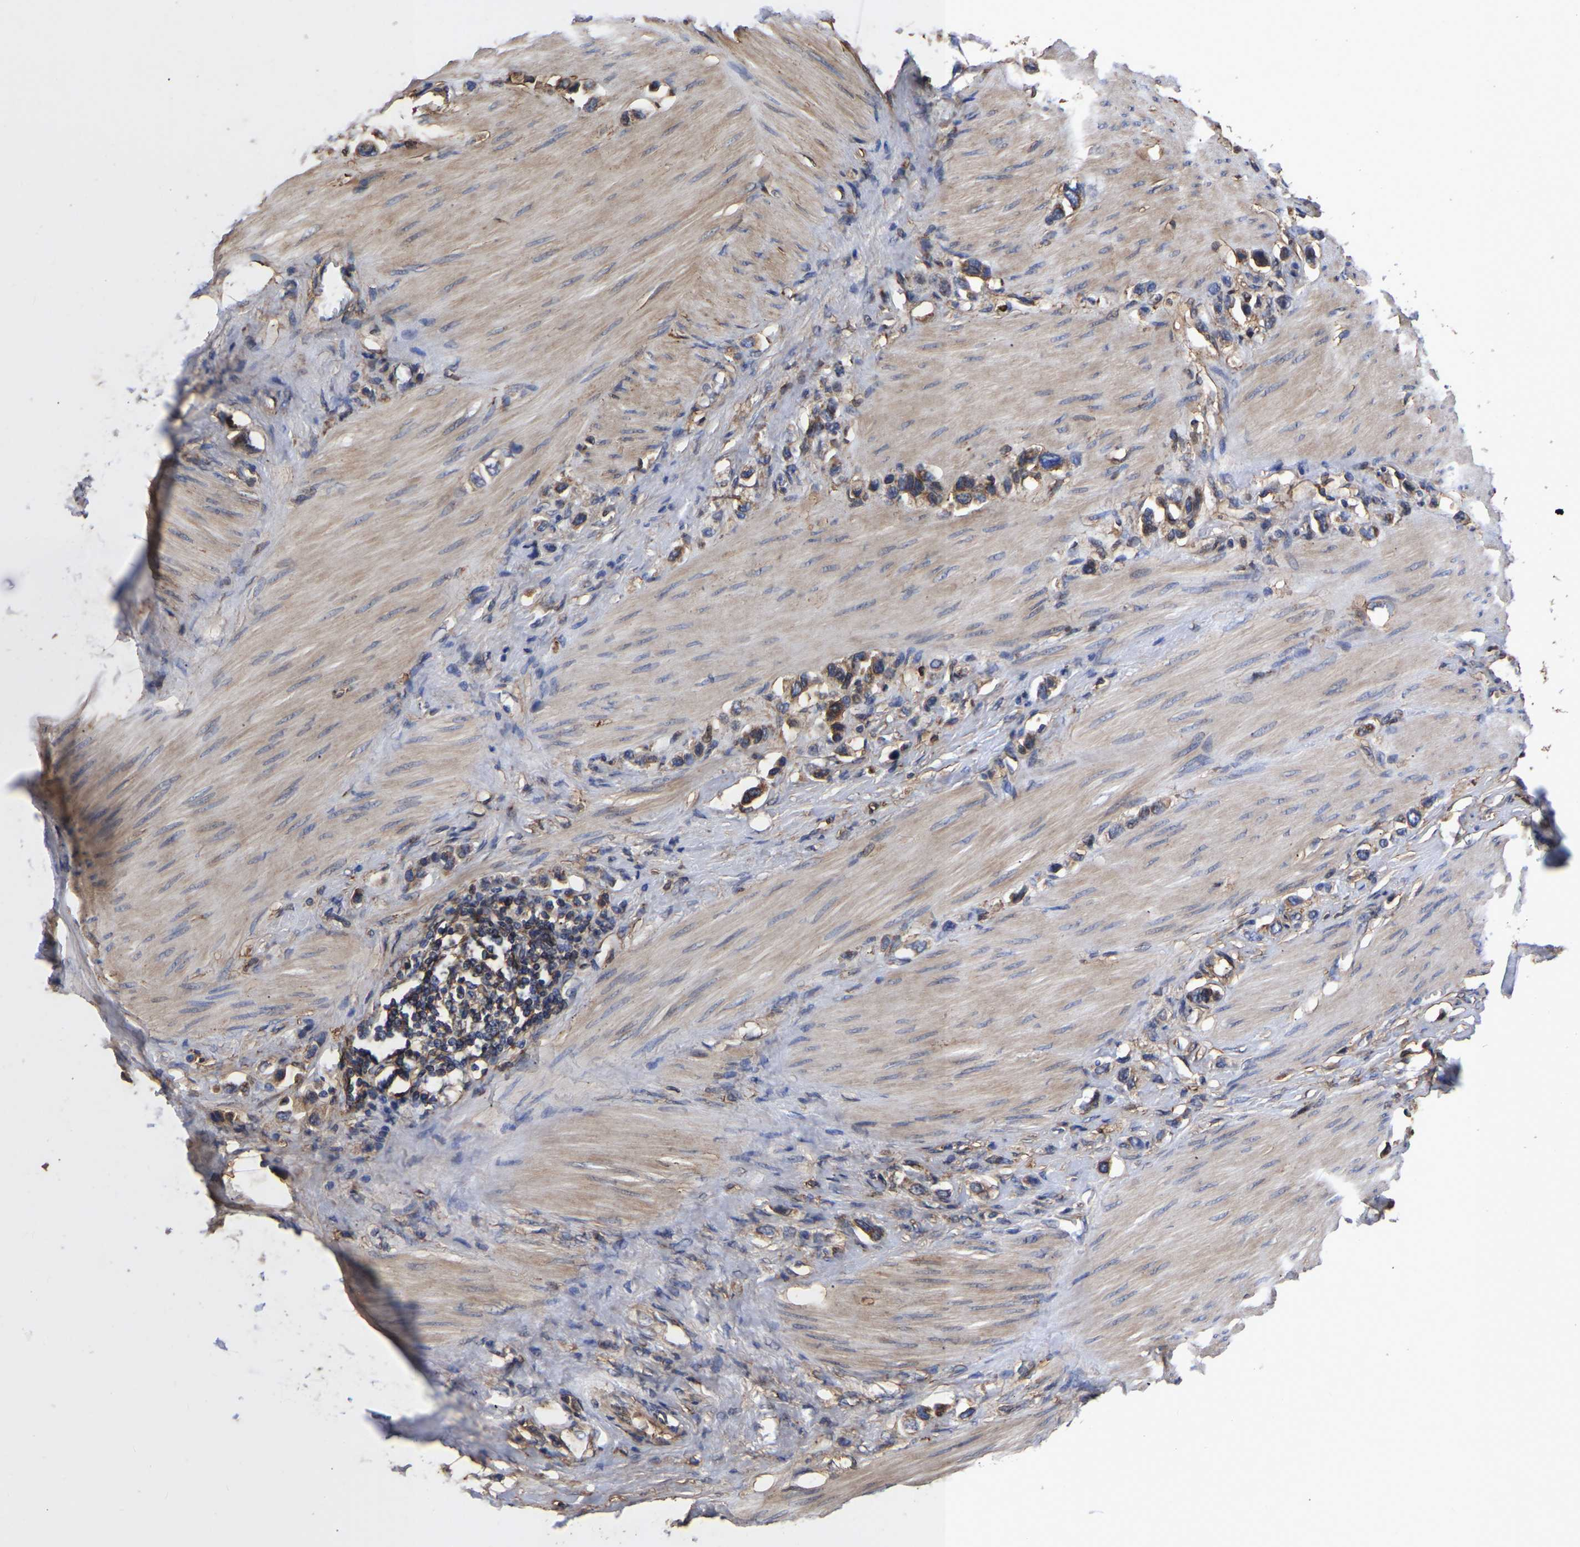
{"staining": {"intensity": "moderate", "quantity": ">75%", "location": "cytoplasmic/membranous"}, "tissue": "stomach cancer", "cell_type": "Tumor cells", "image_type": "cancer", "snomed": [{"axis": "morphology", "description": "Adenocarcinoma, NOS"}, {"axis": "topography", "description": "Stomach"}], "caption": "Immunohistochemistry staining of stomach cancer, which exhibits medium levels of moderate cytoplasmic/membranous positivity in about >75% of tumor cells indicating moderate cytoplasmic/membranous protein staining. The staining was performed using DAB (brown) for protein detection and nuclei were counterstained in hematoxylin (blue).", "gene": "LIF", "patient": {"sex": "female", "age": 65}}